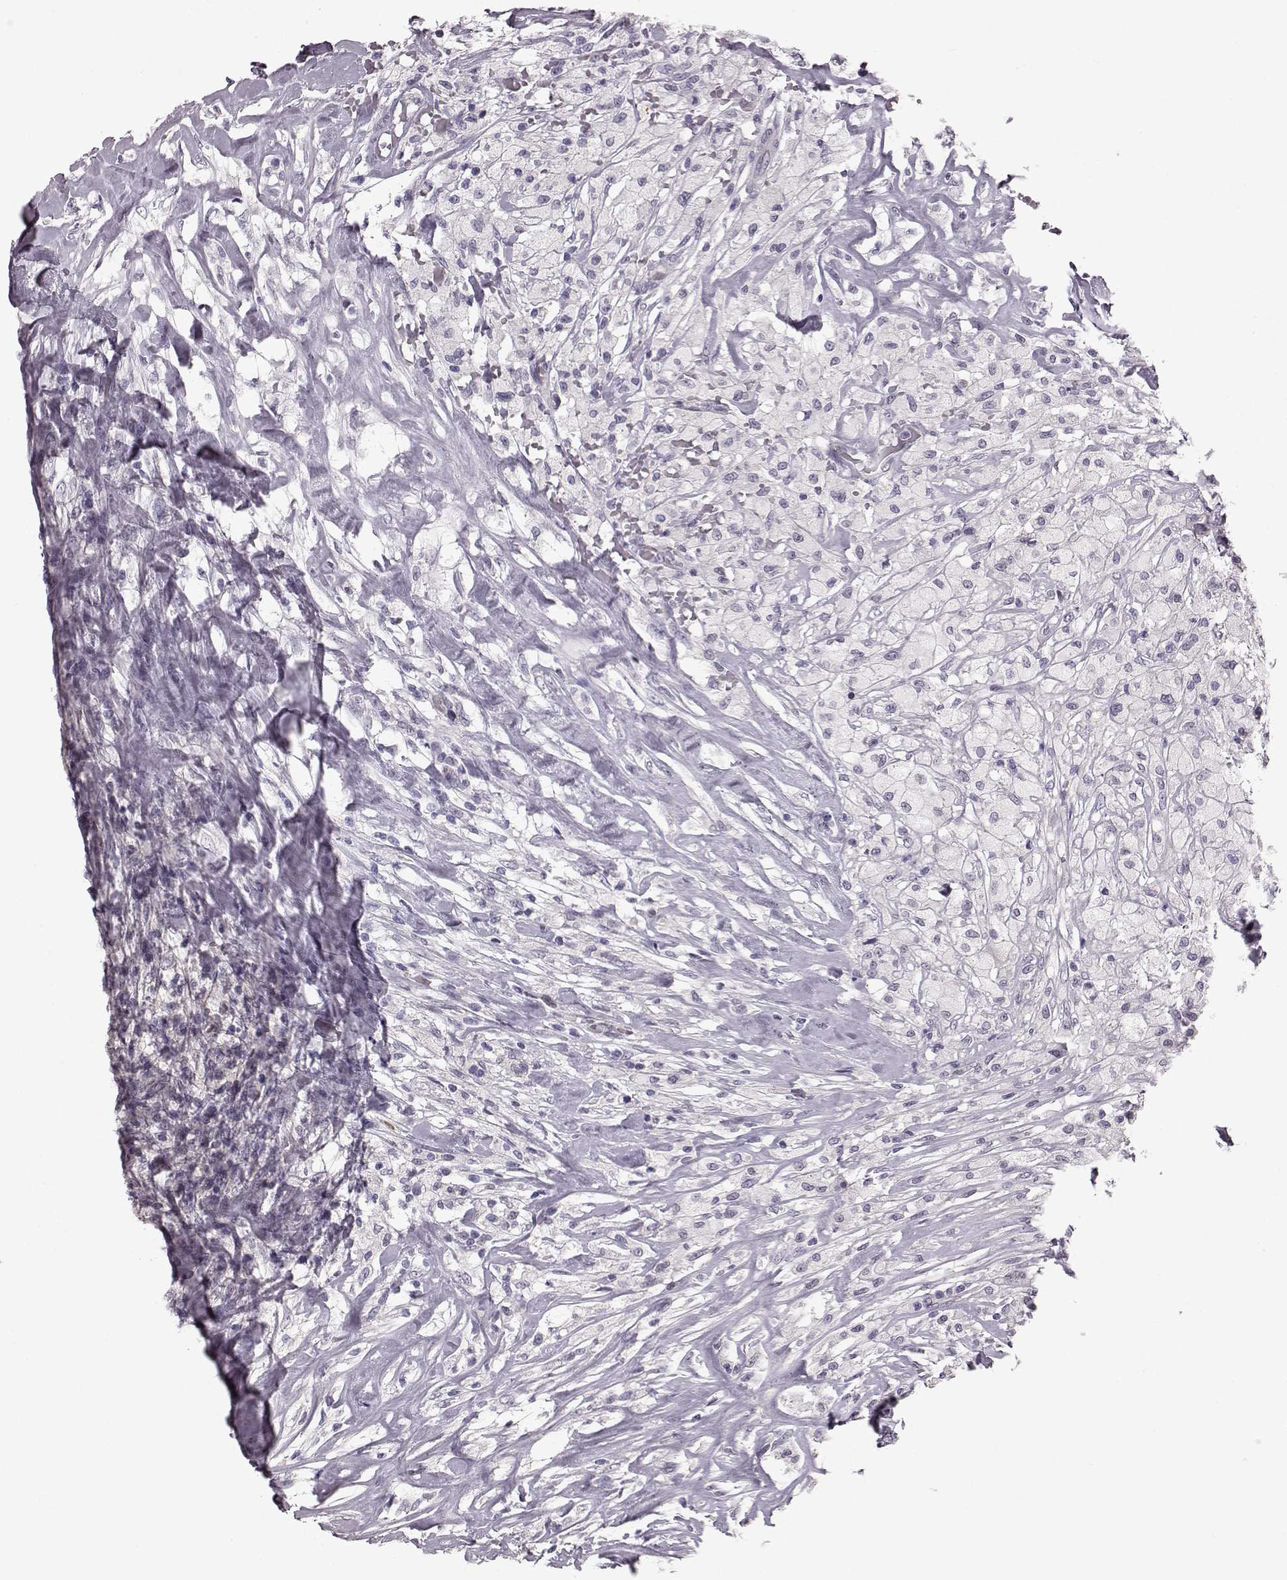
{"staining": {"intensity": "negative", "quantity": "none", "location": "none"}, "tissue": "testis cancer", "cell_type": "Tumor cells", "image_type": "cancer", "snomed": [{"axis": "morphology", "description": "Necrosis, NOS"}, {"axis": "morphology", "description": "Carcinoma, Embryonal, NOS"}, {"axis": "topography", "description": "Testis"}], "caption": "This histopathology image is of embryonal carcinoma (testis) stained with immunohistochemistry to label a protein in brown with the nuclei are counter-stained blue. There is no staining in tumor cells. (DAB immunohistochemistry visualized using brightfield microscopy, high magnification).", "gene": "TCHHL1", "patient": {"sex": "male", "age": 19}}